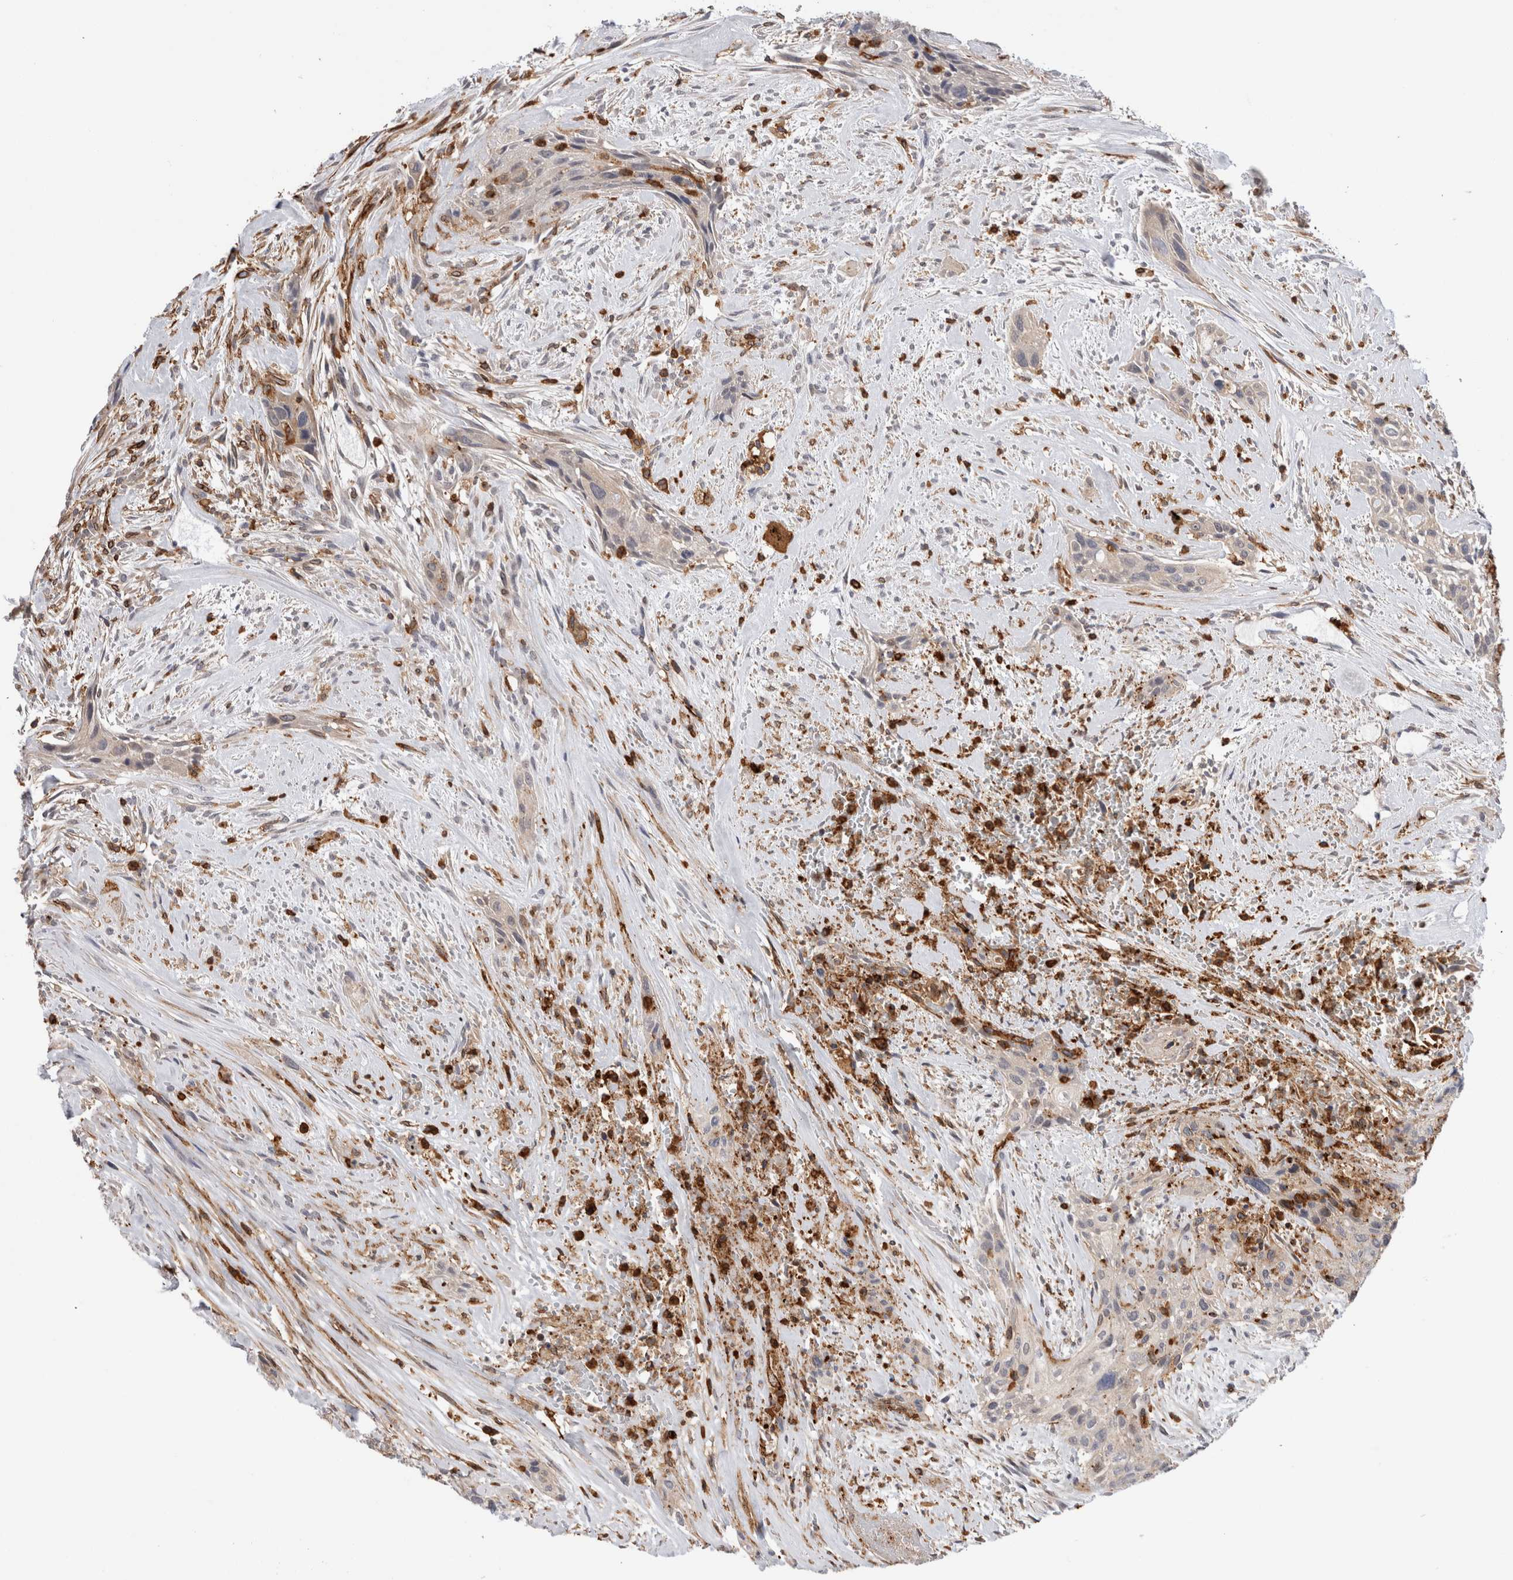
{"staining": {"intensity": "negative", "quantity": "none", "location": "none"}, "tissue": "urothelial cancer", "cell_type": "Tumor cells", "image_type": "cancer", "snomed": [{"axis": "morphology", "description": "Urothelial carcinoma, High grade"}, {"axis": "topography", "description": "Urinary bladder"}], "caption": "This is an IHC micrograph of urothelial cancer. There is no expression in tumor cells.", "gene": "CCDC88B", "patient": {"sex": "male", "age": 35}}